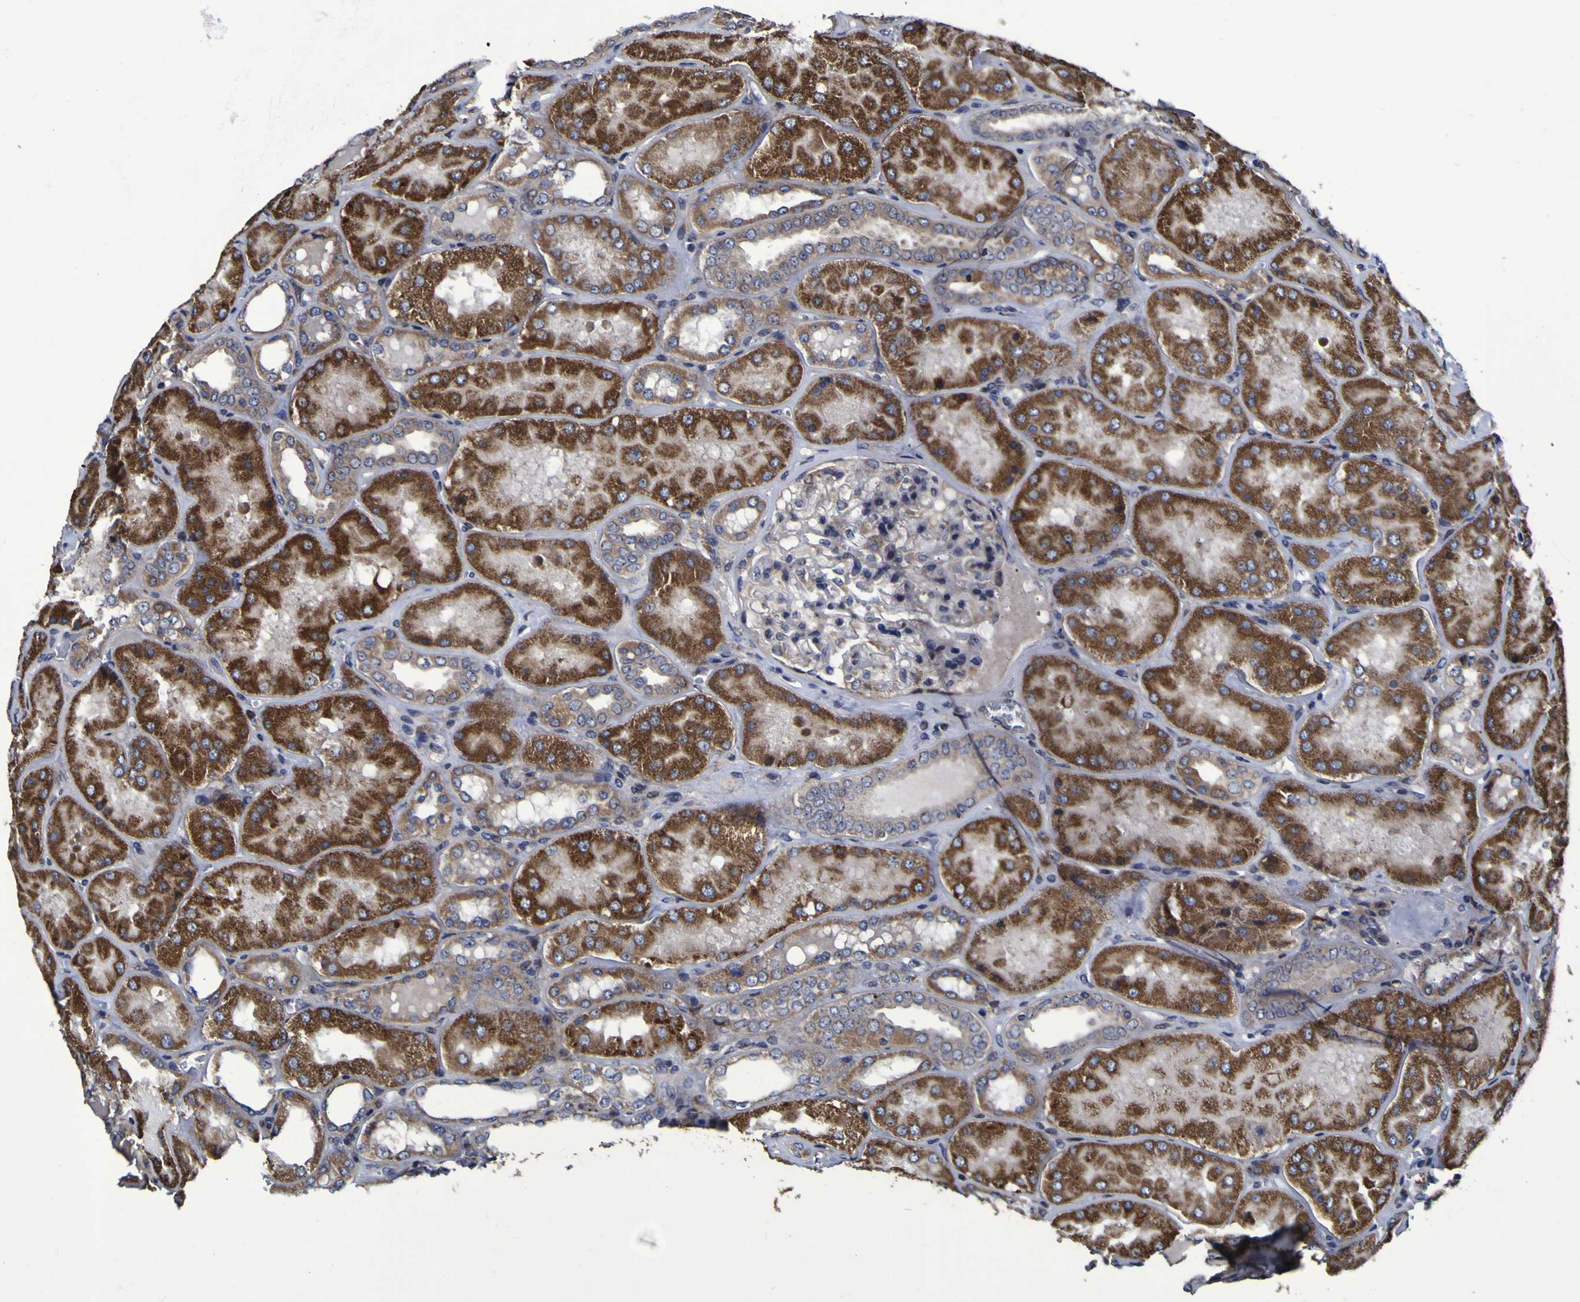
{"staining": {"intensity": "weak", "quantity": "<25%", "location": "cytoplasmic/membranous"}, "tissue": "kidney", "cell_type": "Cells in glomeruli", "image_type": "normal", "snomed": [{"axis": "morphology", "description": "Normal tissue, NOS"}, {"axis": "topography", "description": "Kidney"}], "caption": "Protein analysis of unremarkable kidney exhibits no significant expression in cells in glomeruli. (Immunohistochemistry, brightfield microscopy, high magnification).", "gene": "P3H1", "patient": {"sex": "female", "age": 56}}